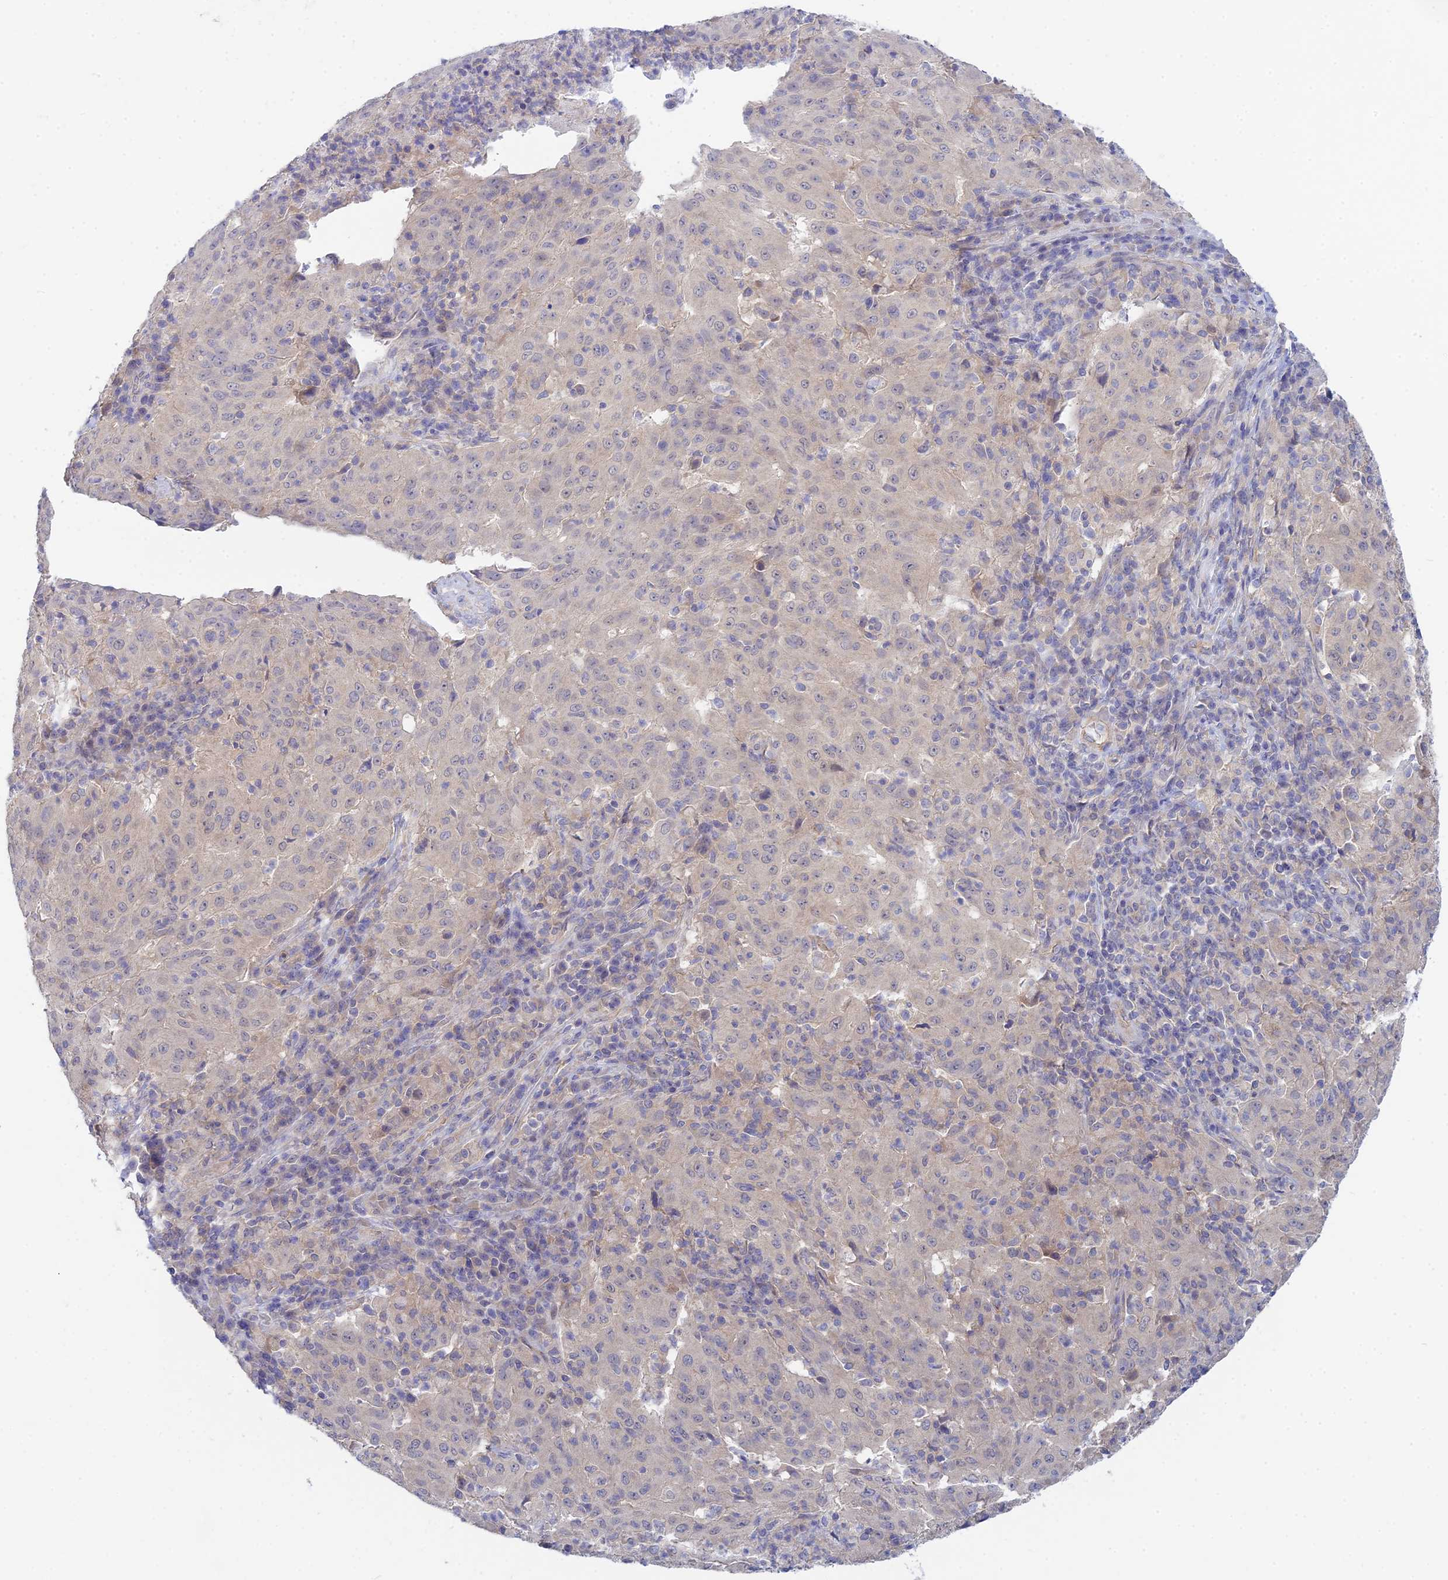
{"staining": {"intensity": "negative", "quantity": "none", "location": "none"}, "tissue": "pancreatic cancer", "cell_type": "Tumor cells", "image_type": "cancer", "snomed": [{"axis": "morphology", "description": "Adenocarcinoma, NOS"}, {"axis": "topography", "description": "Pancreas"}], "caption": "Immunohistochemical staining of human pancreatic adenocarcinoma demonstrates no significant positivity in tumor cells.", "gene": "METTL26", "patient": {"sex": "male", "age": 63}}